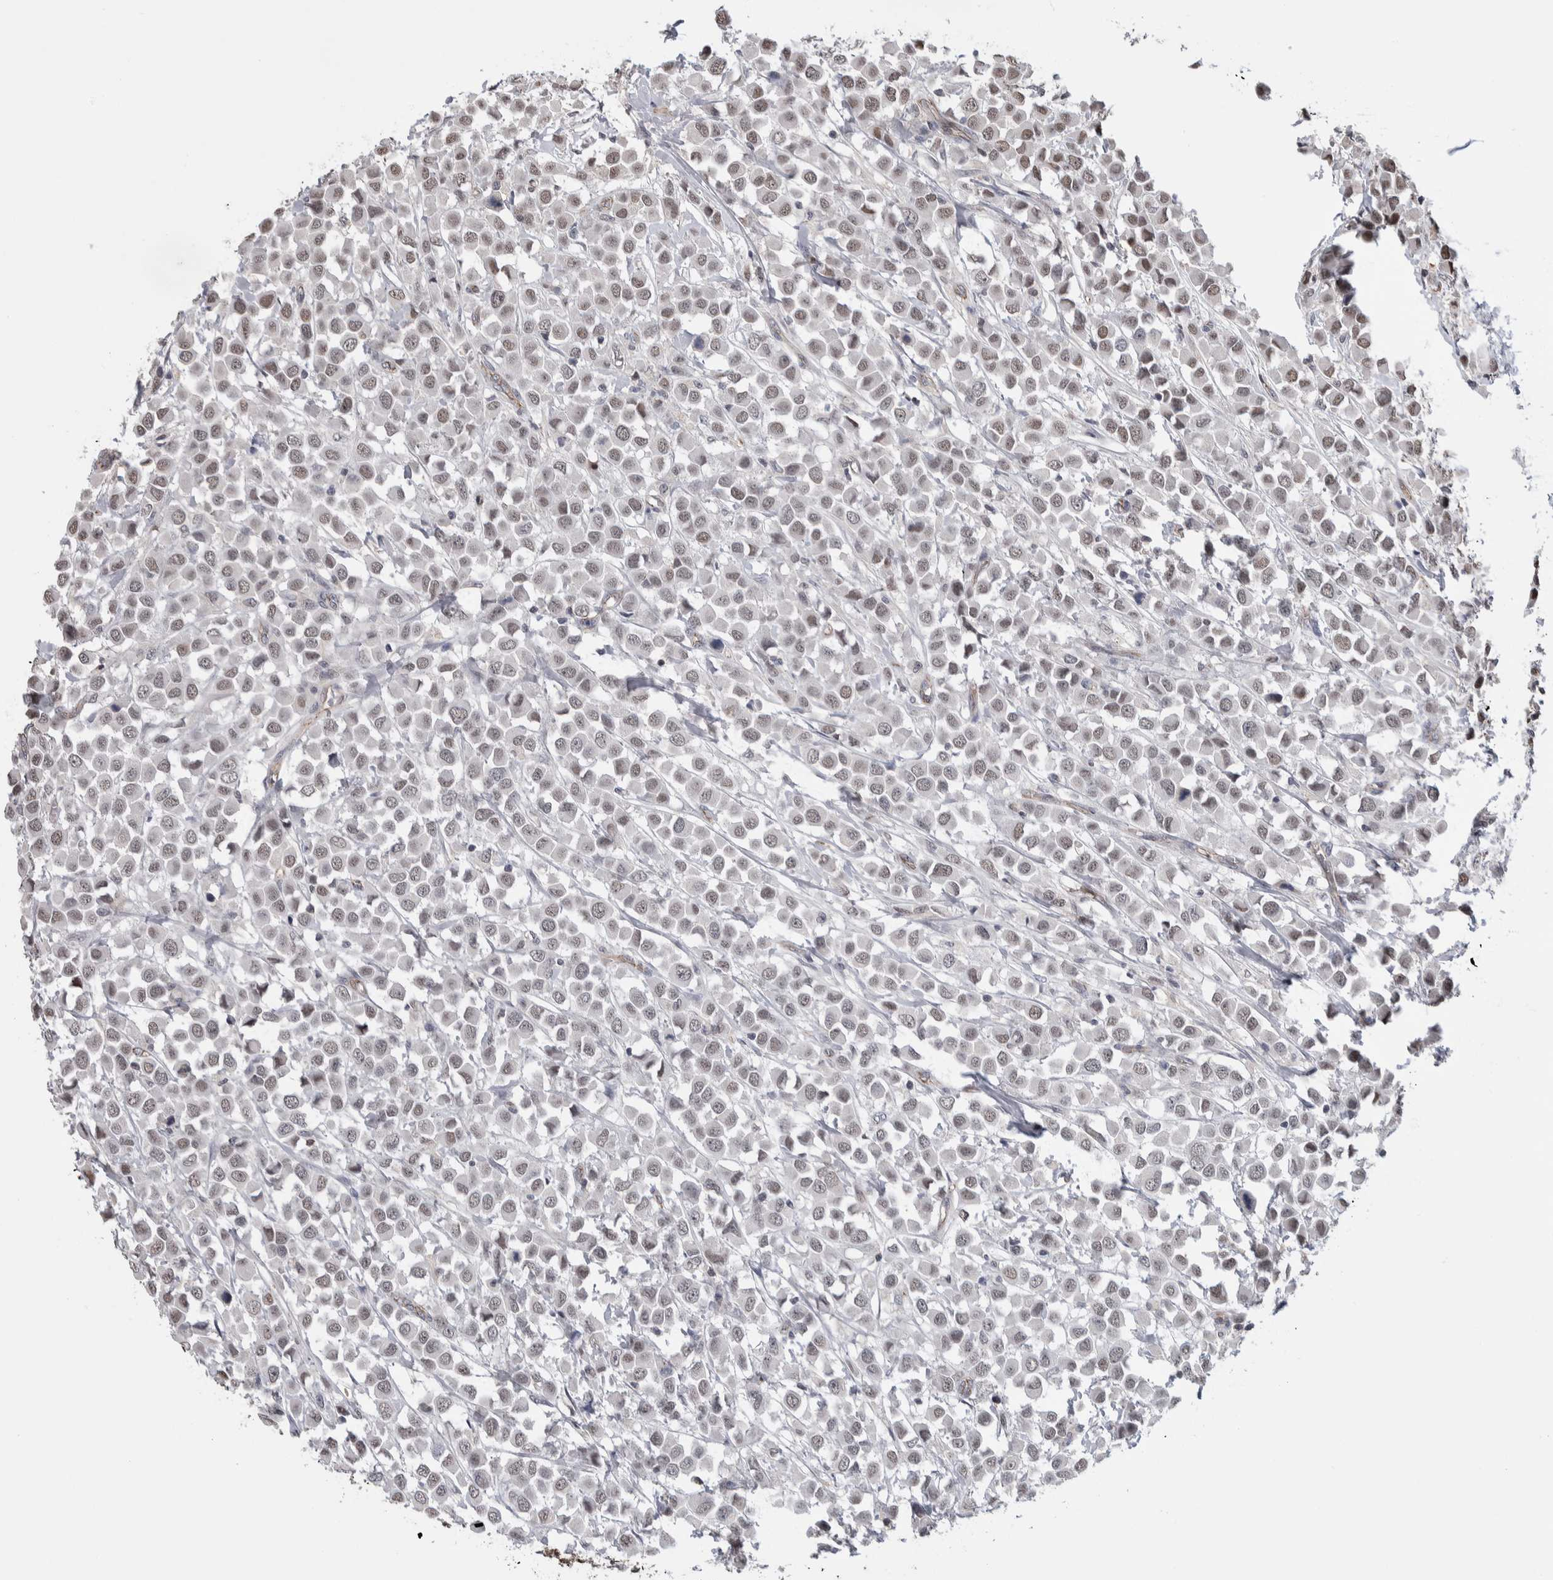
{"staining": {"intensity": "weak", "quantity": "25%-75%", "location": "nuclear"}, "tissue": "breast cancer", "cell_type": "Tumor cells", "image_type": "cancer", "snomed": [{"axis": "morphology", "description": "Duct carcinoma"}, {"axis": "topography", "description": "Breast"}], "caption": "This is an image of immunohistochemistry staining of invasive ductal carcinoma (breast), which shows weak positivity in the nuclear of tumor cells.", "gene": "ZBTB49", "patient": {"sex": "female", "age": 61}}